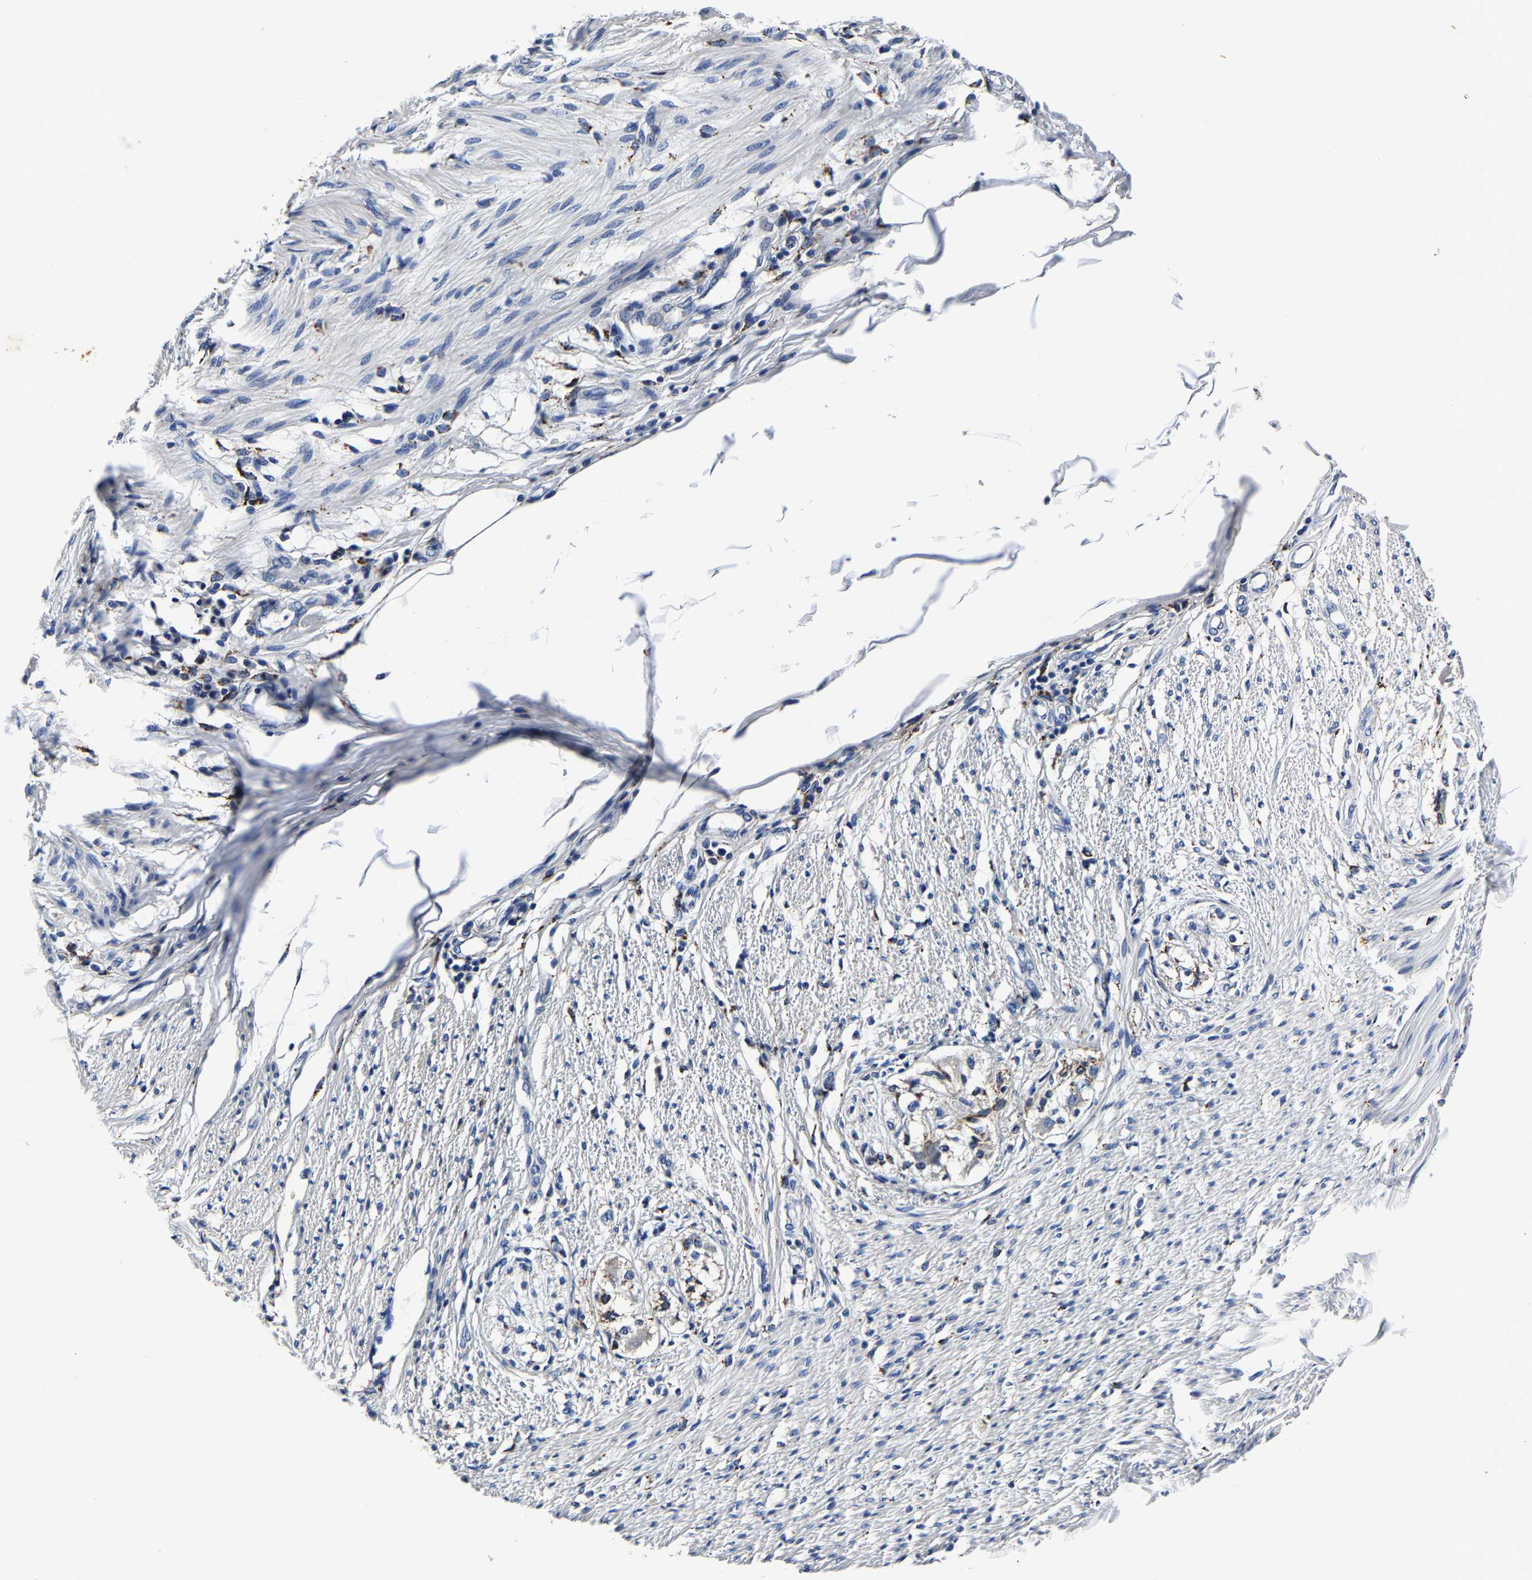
{"staining": {"intensity": "negative", "quantity": "none", "location": "none"}, "tissue": "smooth muscle", "cell_type": "Smooth muscle cells", "image_type": "normal", "snomed": [{"axis": "morphology", "description": "Normal tissue, NOS"}, {"axis": "morphology", "description": "Adenocarcinoma, NOS"}, {"axis": "topography", "description": "Colon"}, {"axis": "topography", "description": "Peripheral nerve tissue"}], "caption": "Immunohistochemistry (IHC) of unremarkable smooth muscle shows no expression in smooth muscle cells. The staining was performed using DAB (3,3'-diaminobenzidine) to visualize the protein expression in brown, while the nuclei were stained in blue with hematoxylin (Magnification: 20x).", "gene": "PSPH", "patient": {"sex": "male", "age": 14}}